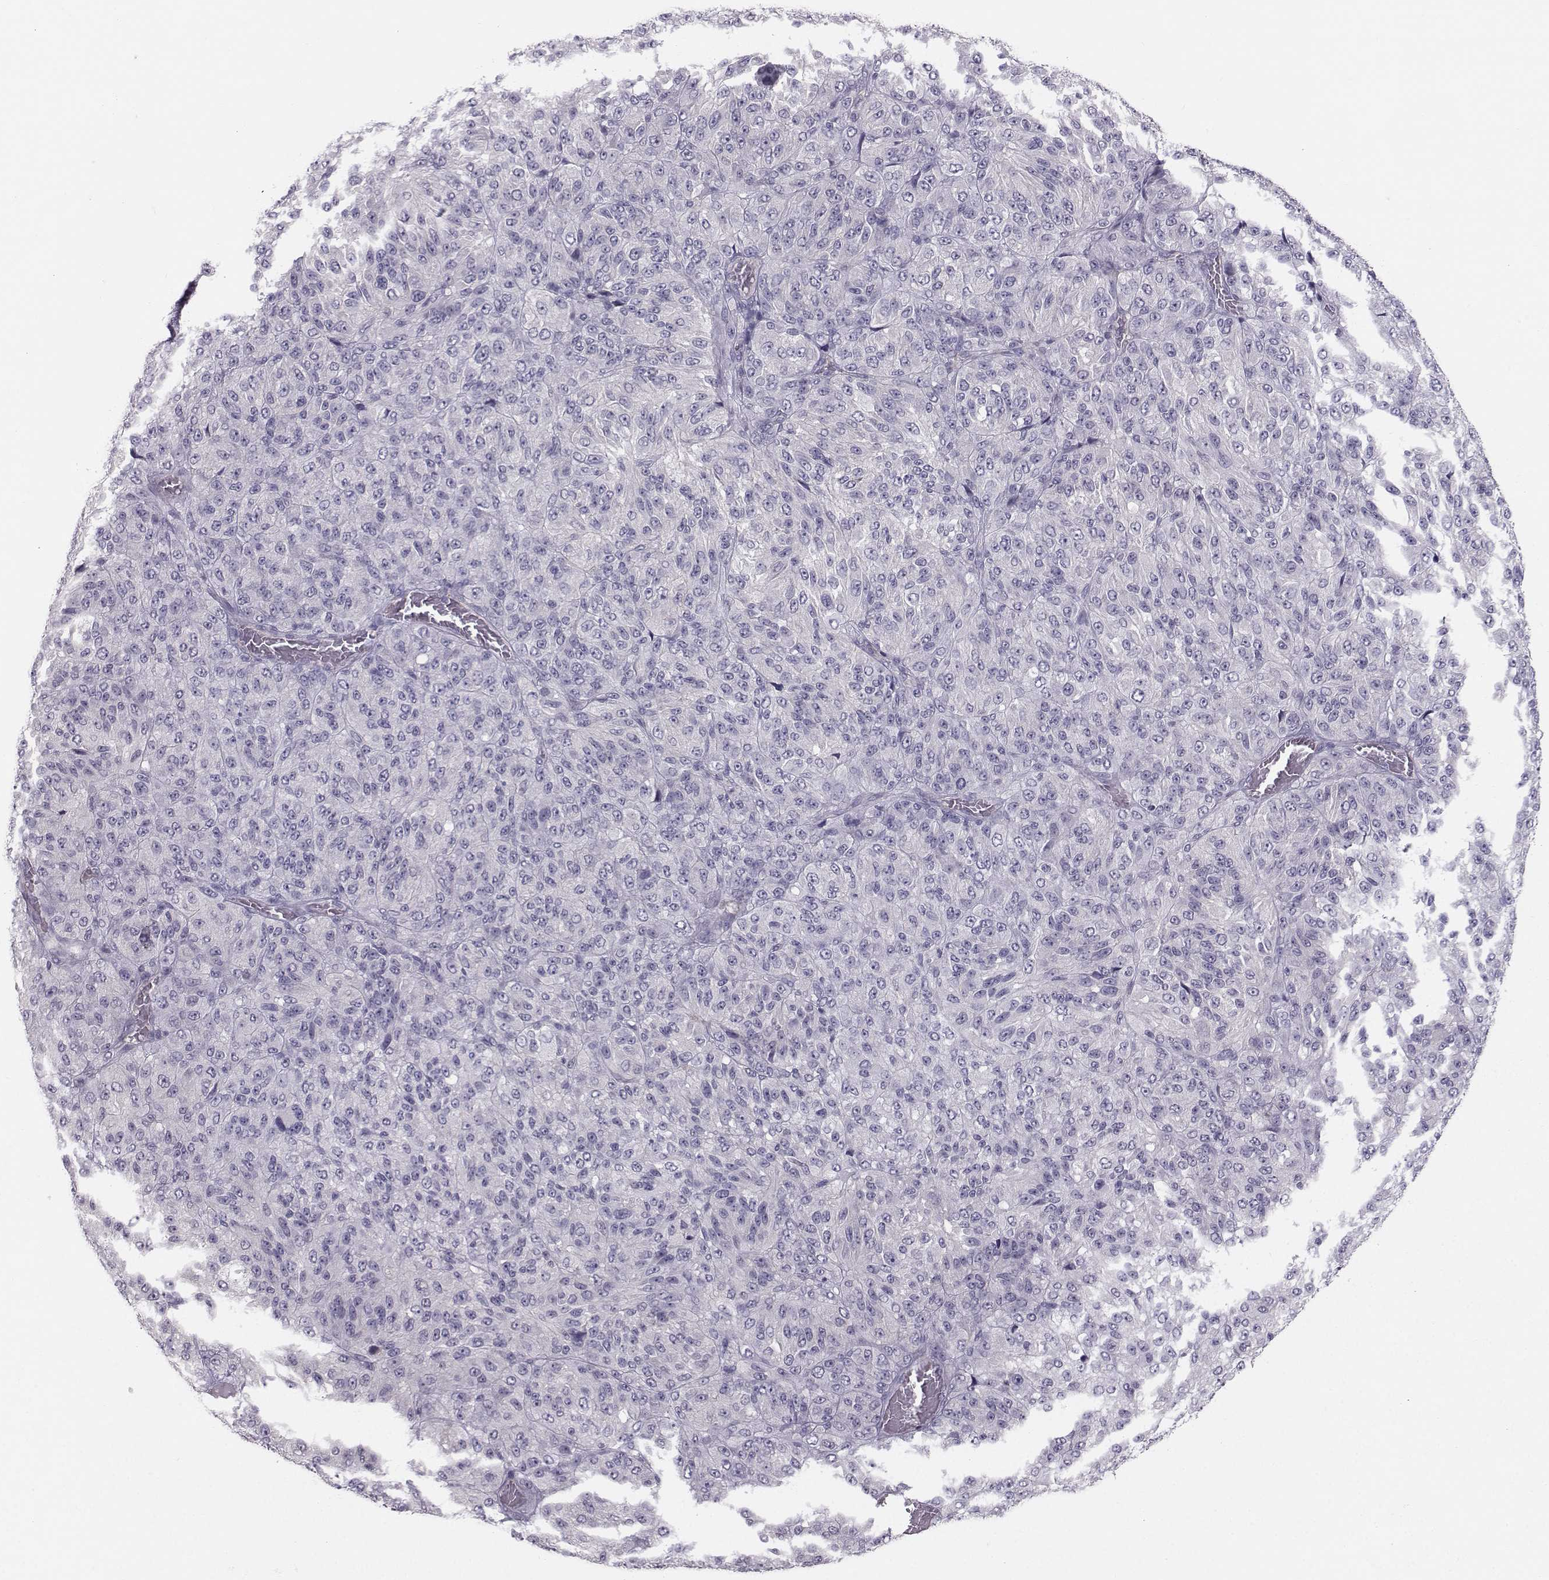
{"staining": {"intensity": "negative", "quantity": "none", "location": "none"}, "tissue": "melanoma", "cell_type": "Tumor cells", "image_type": "cancer", "snomed": [{"axis": "morphology", "description": "Malignant melanoma, Metastatic site"}, {"axis": "topography", "description": "Brain"}], "caption": "This is an immunohistochemistry (IHC) image of melanoma. There is no positivity in tumor cells.", "gene": "MAST1", "patient": {"sex": "female", "age": 56}}